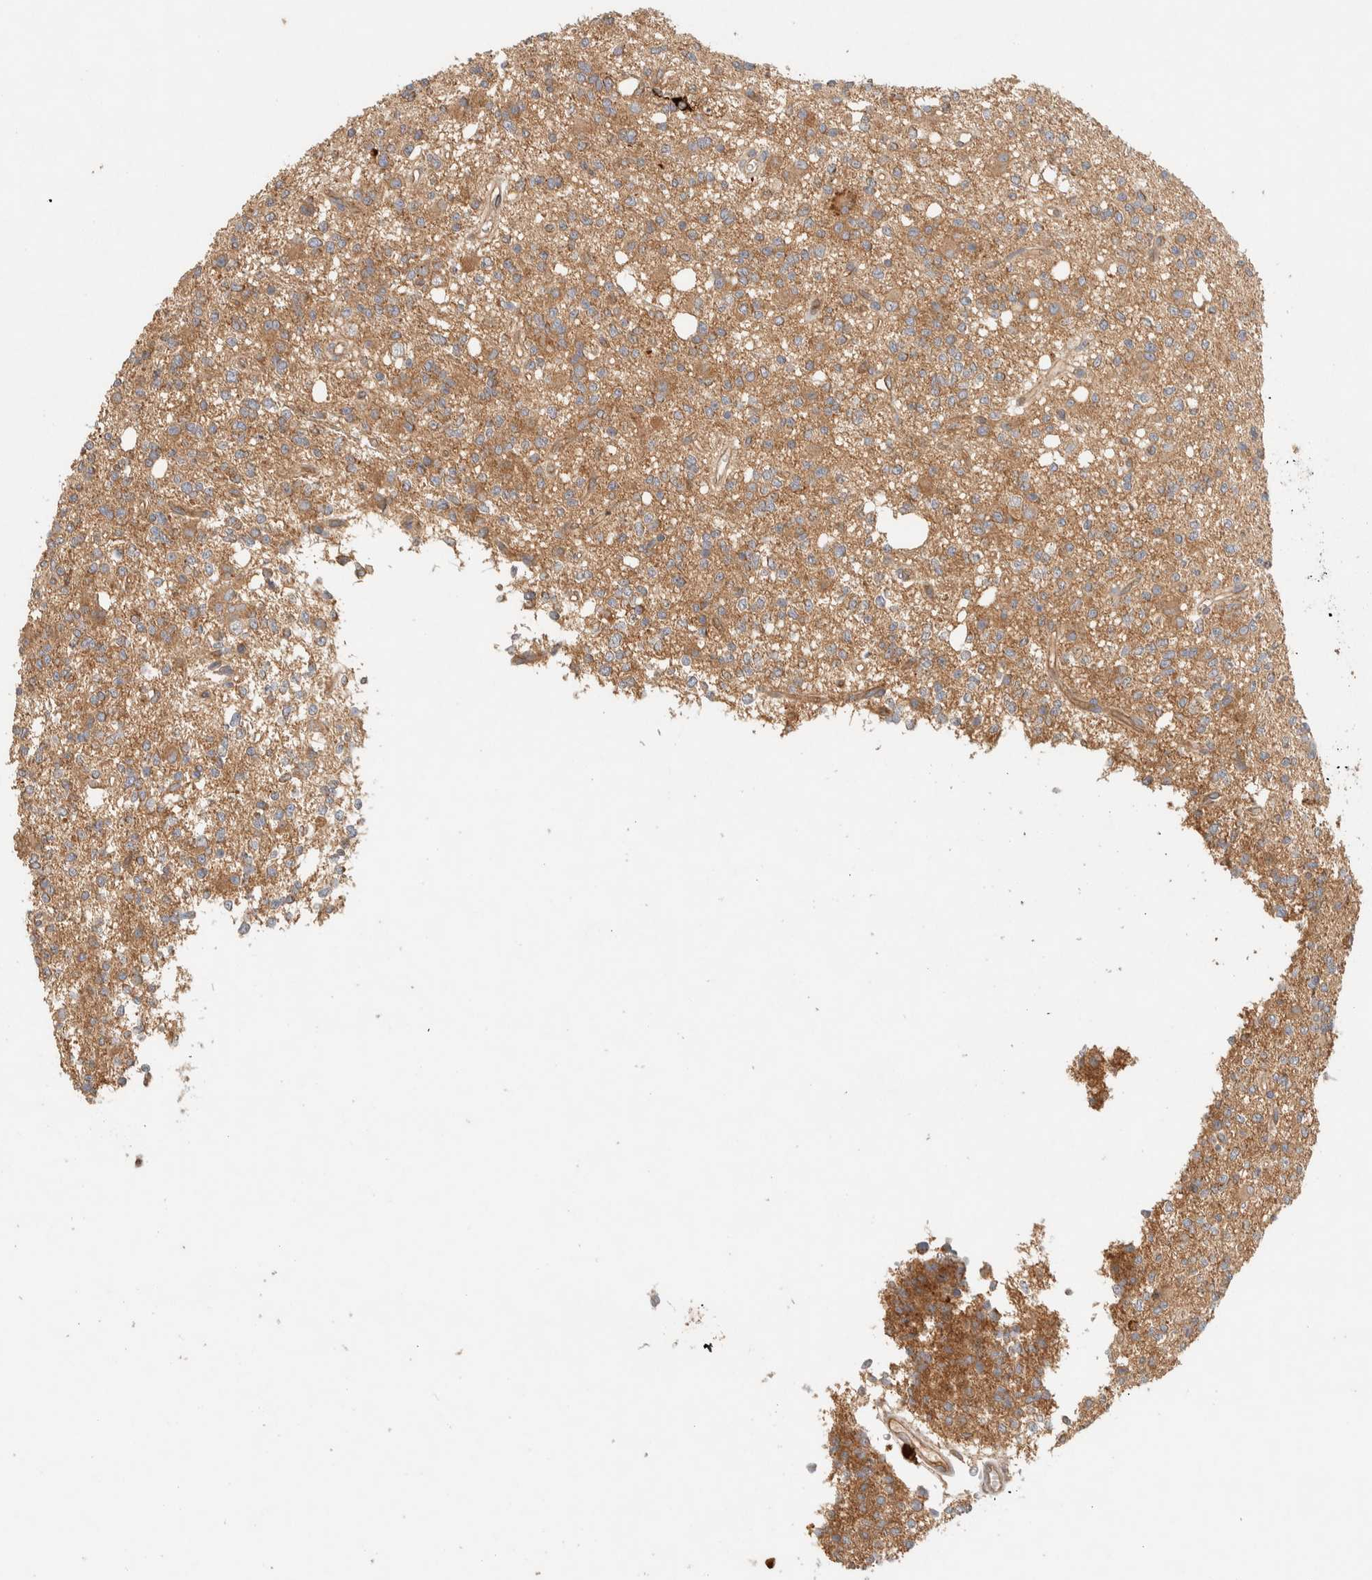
{"staining": {"intensity": "moderate", "quantity": ">75%", "location": "cytoplasmic/membranous"}, "tissue": "glioma", "cell_type": "Tumor cells", "image_type": "cancer", "snomed": [{"axis": "morphology", "description": "Glioma, malignant, High grade"}, {"axis": "topography", "description": "Brain"}], "caption": "A histopathology image of human glioma stained for a protein shows moderate cytoplasmic/membranous brown staining in tumor cells.", "gene": "FAM167A", "patient": {"sex": "female", "age": 62}}